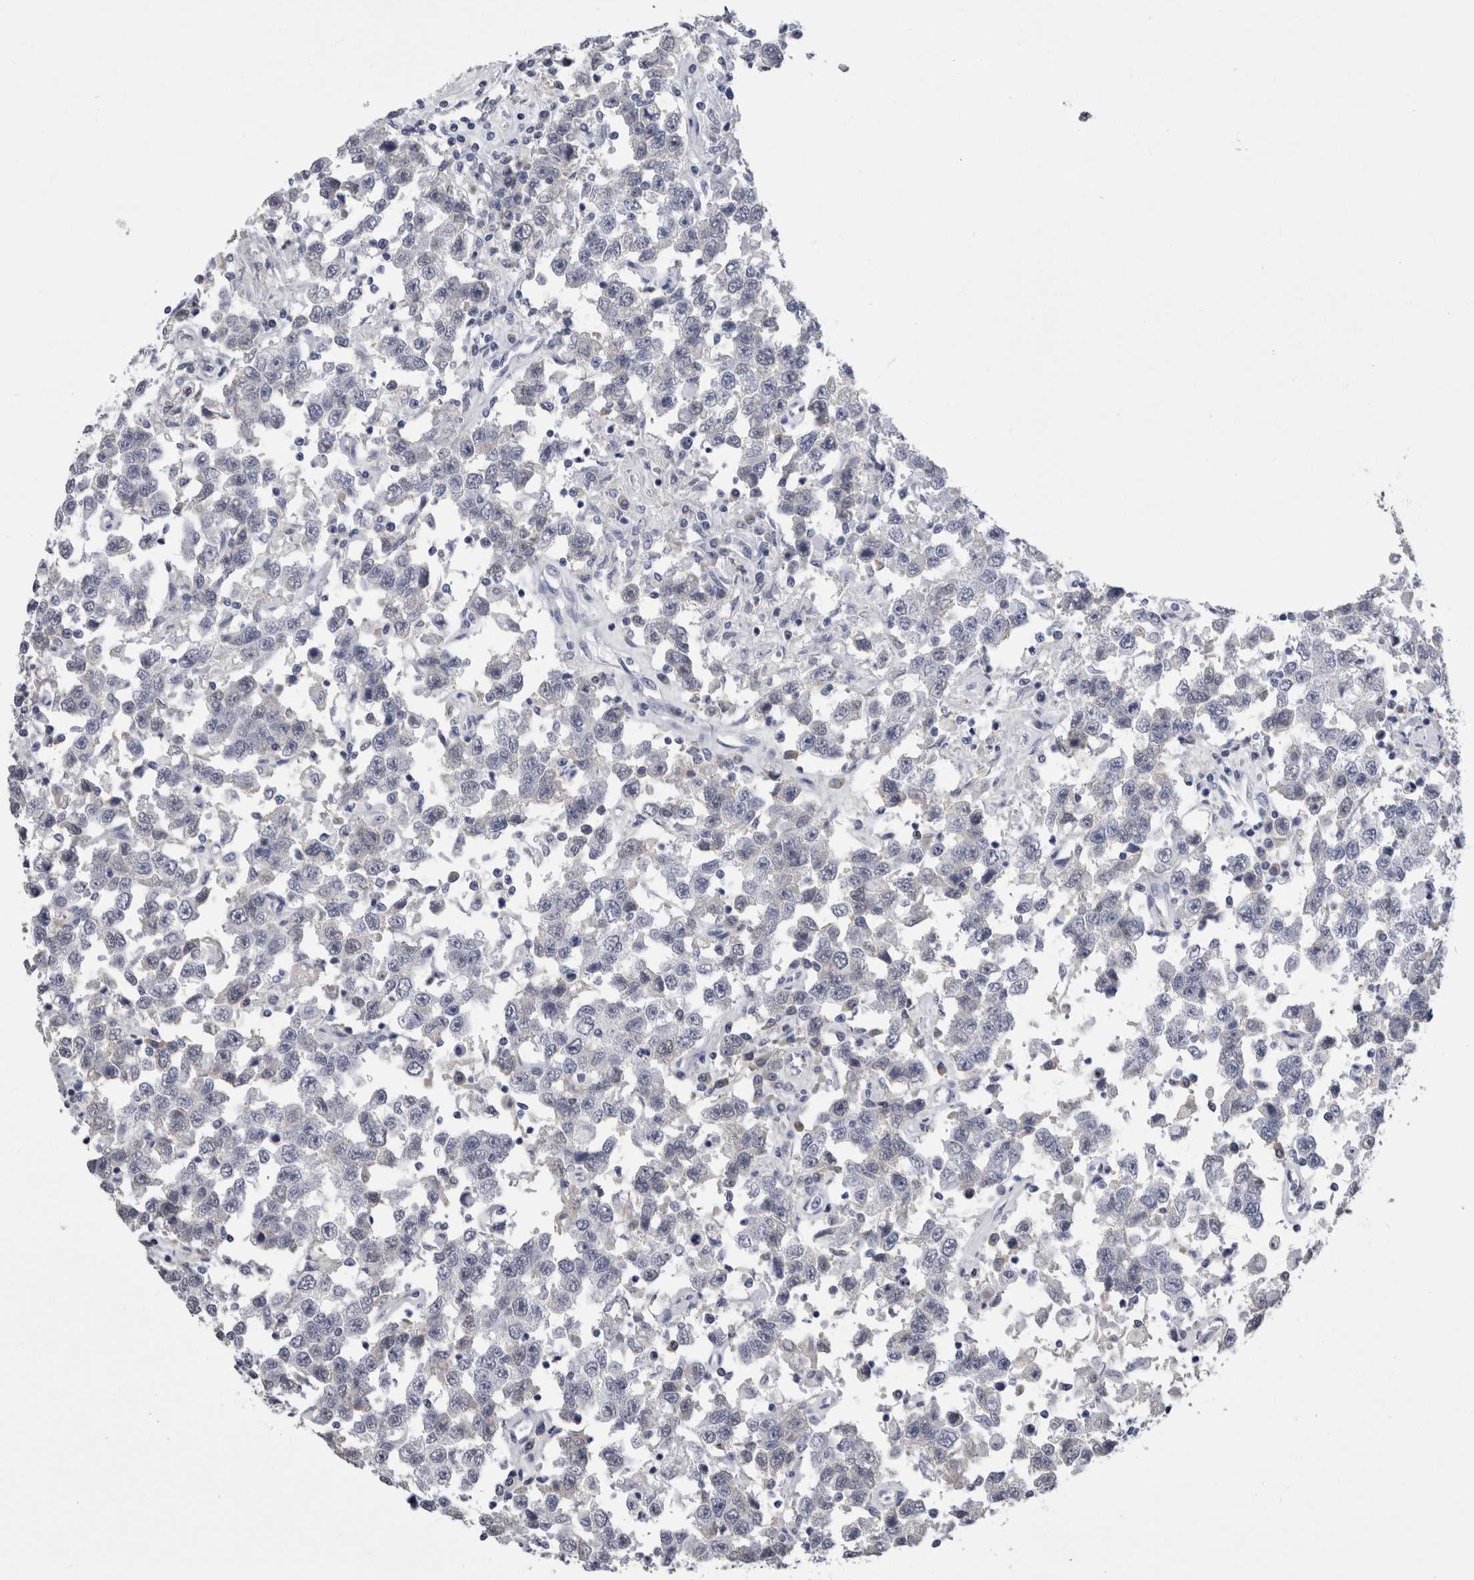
{"staining": {"intensity": "negative", "quantity": "none", "location": "none"}, "tissue": "testis cancer", "cell_type": "Tumor cells", "image_type": "cancer", "snomed": [{"axis": "morphology", "description": "Seminoma, NOS"}, {"axis": "topography", "description": "Testis"}], "caption": "Tumor cells are negative for protein expression in human testis seminoma.", "gene": "PAX5", "patient": {"sex": "male", "age": 41}}